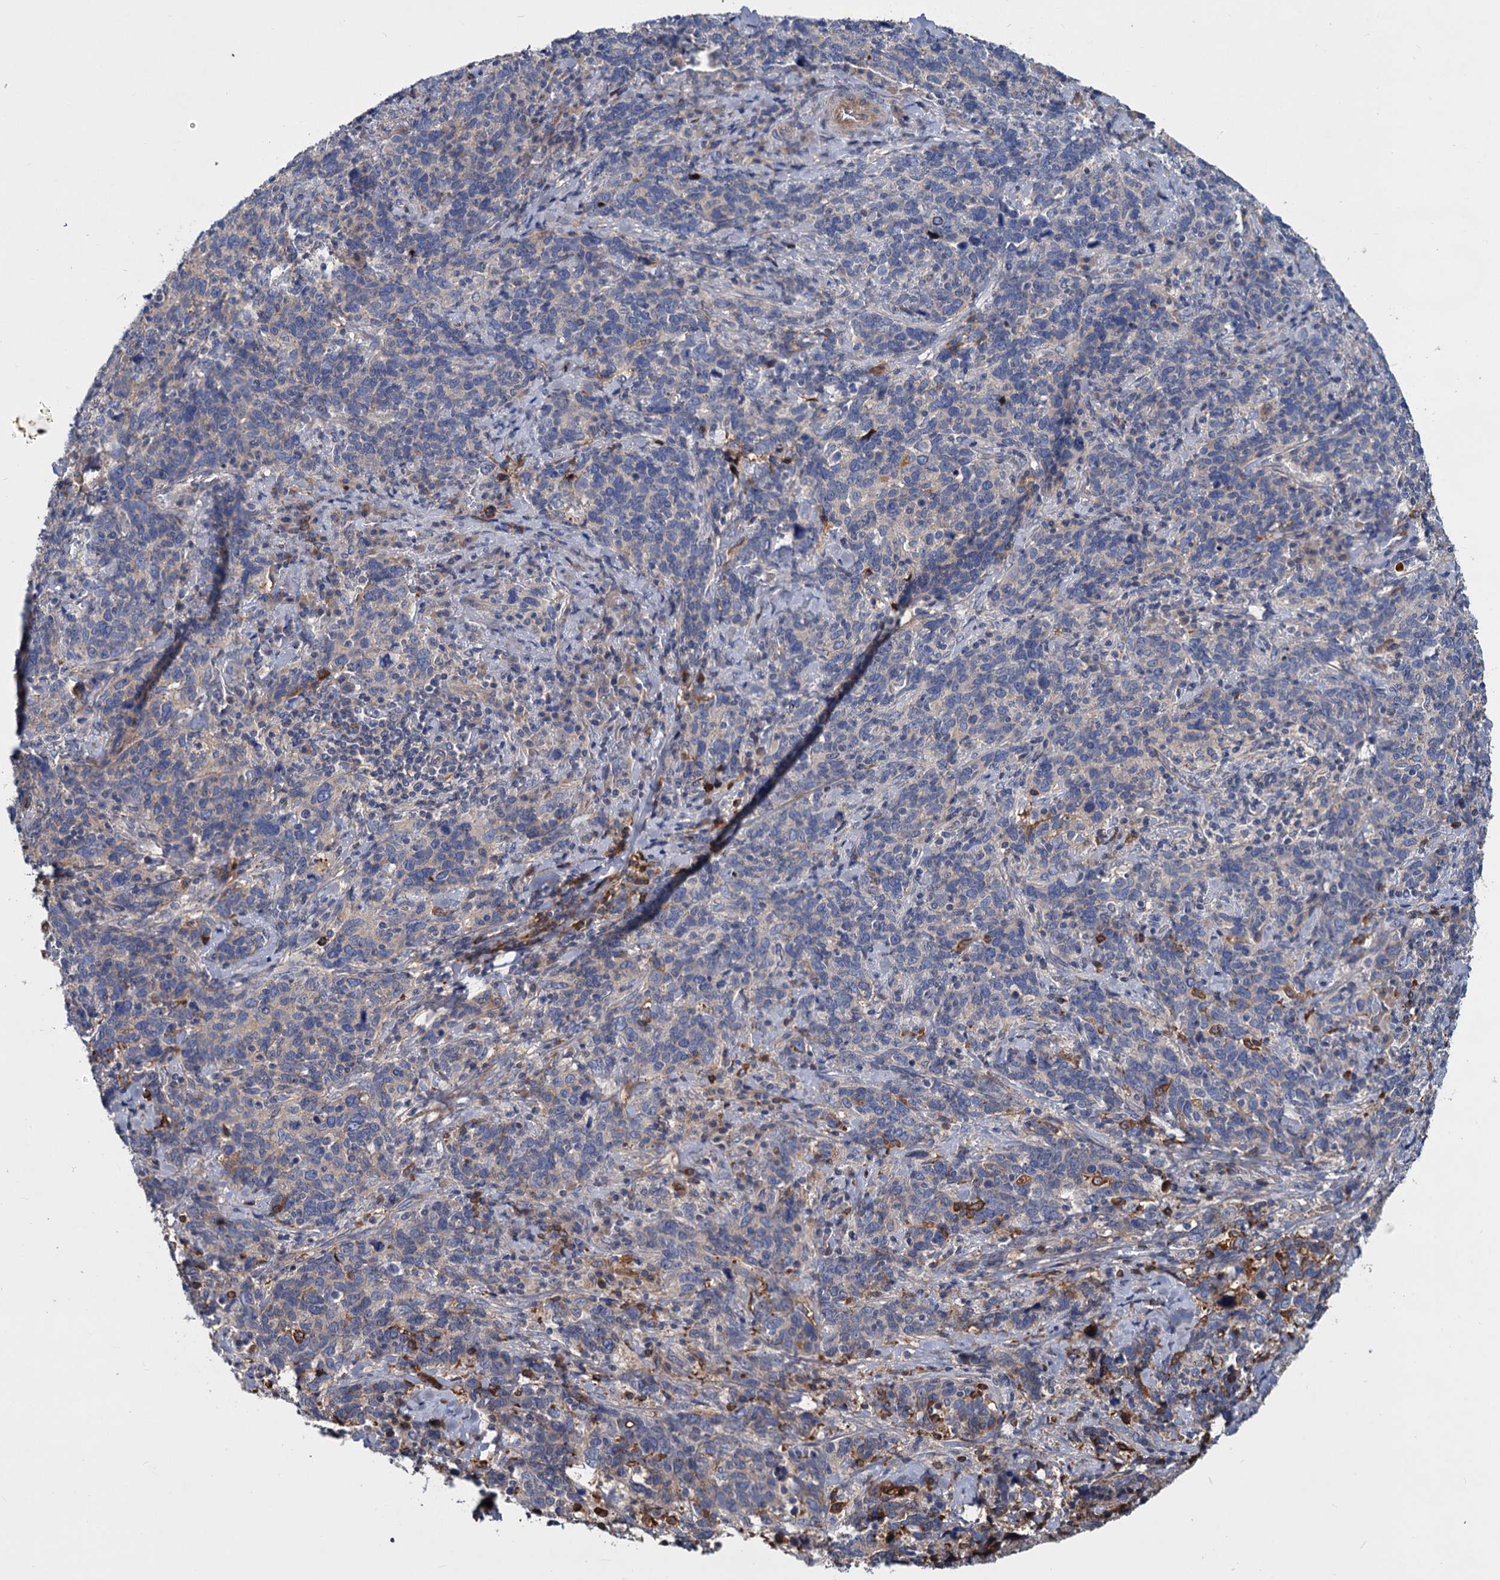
{"staining": {"intensity": "negative", "quantity": "none", "location": "none"}, "tissue": "cervical cancer", "cell_type": "Tumor cells", "image_type": "cancer", "snomed": [{"axis": "morphology", "description": "Squamous cell carcinoma, NOS"}, {"axis": "topography", "description": "Cervix"}], "caption": "This is a histopathology image of immunohistochemistry (IHC) staining of squamous cell carcinoma (cervical), which shows no staining in tumor cells. (DAB IHC visualized using brightfield microscopy, high magnification).", "gene": "CHRD", "patient": {"sex": "female", "age": 41}}